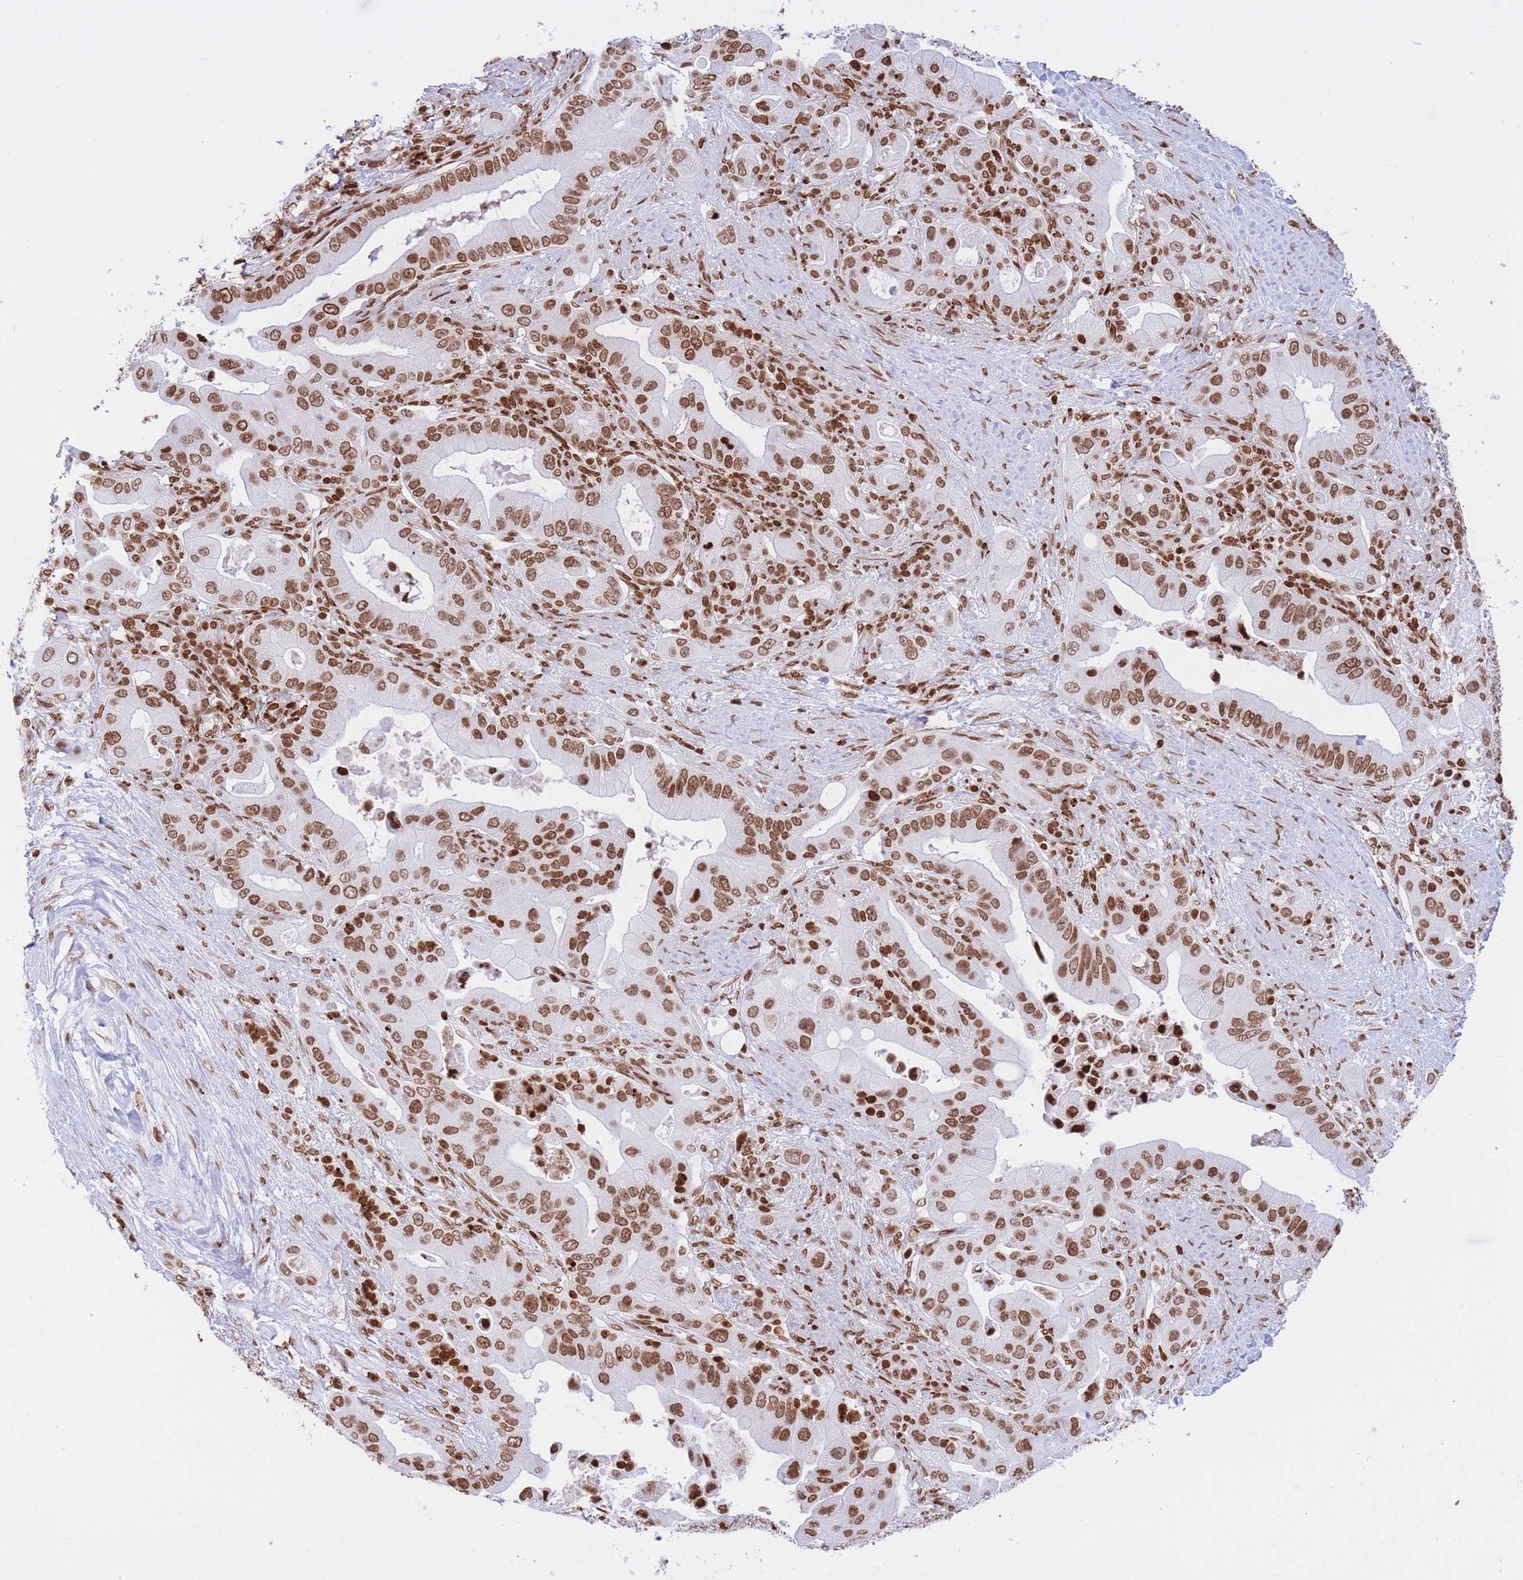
{"staining": {"intensity": "strong", "quantity": ">75%", "location": "nuclear"}, "tissue": "pancreatic cancer", "cell_type": "Tumor cells", "image_type": "cancer", "snomed": [{"axis": "morphology", "description": "Adenocarcinoma, NOS"}, {"axis": "topography", "description": "Pancreas"}], "caption": "This histopathology image displays IHC staining of pancreatic cancer, with high strong nuclear staining in approximately >75% of tumor cells.", "gene": "H2BC11", "patient": {"sex": "male", "age": 57}}